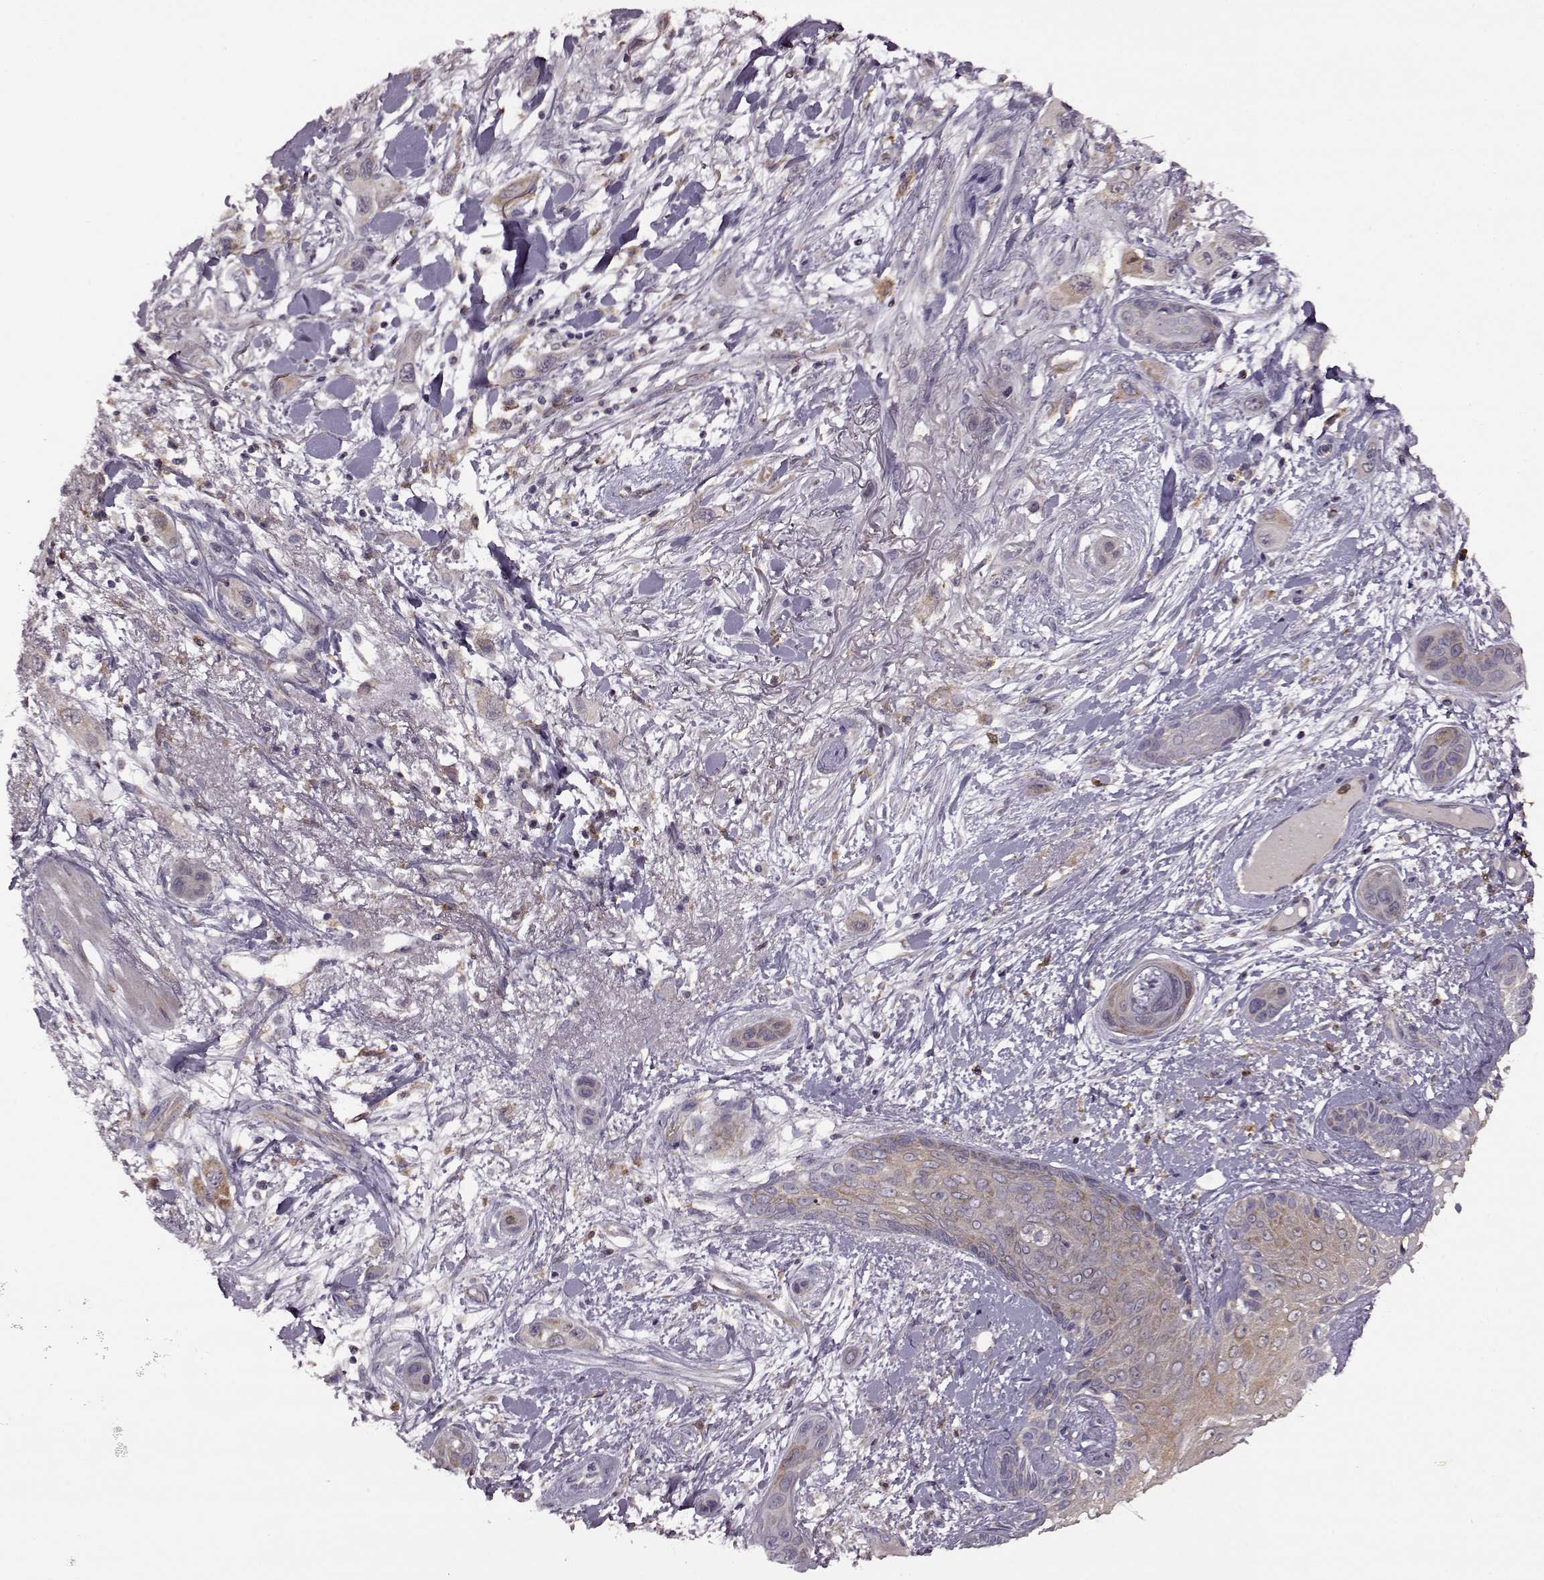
{"staining": {"intensity": "weak", "quantity": ">75%", "location": "cytoplasmic/membranous"}, "tissue": "skin cancer", "cell_type": "Tumor cells", "image_type": "cancer", "snomed": [{"axis": "morphology", "description": "Squamous cell carcinoma, NOS"}, {"axis": "topography", "description": "Skin"}], "caption": "Weak cytoplasmic/membranous protein staining is appreciated in approximately >75% of tumor cells in skin squamous cell carcinoma. The staining was performed using DAB, with brown indicating positive protein expression. Nuclei are stained blue with hematoxylin.", "gene": "MTSS1", "patient": {"sex": "male", "age": 79}}